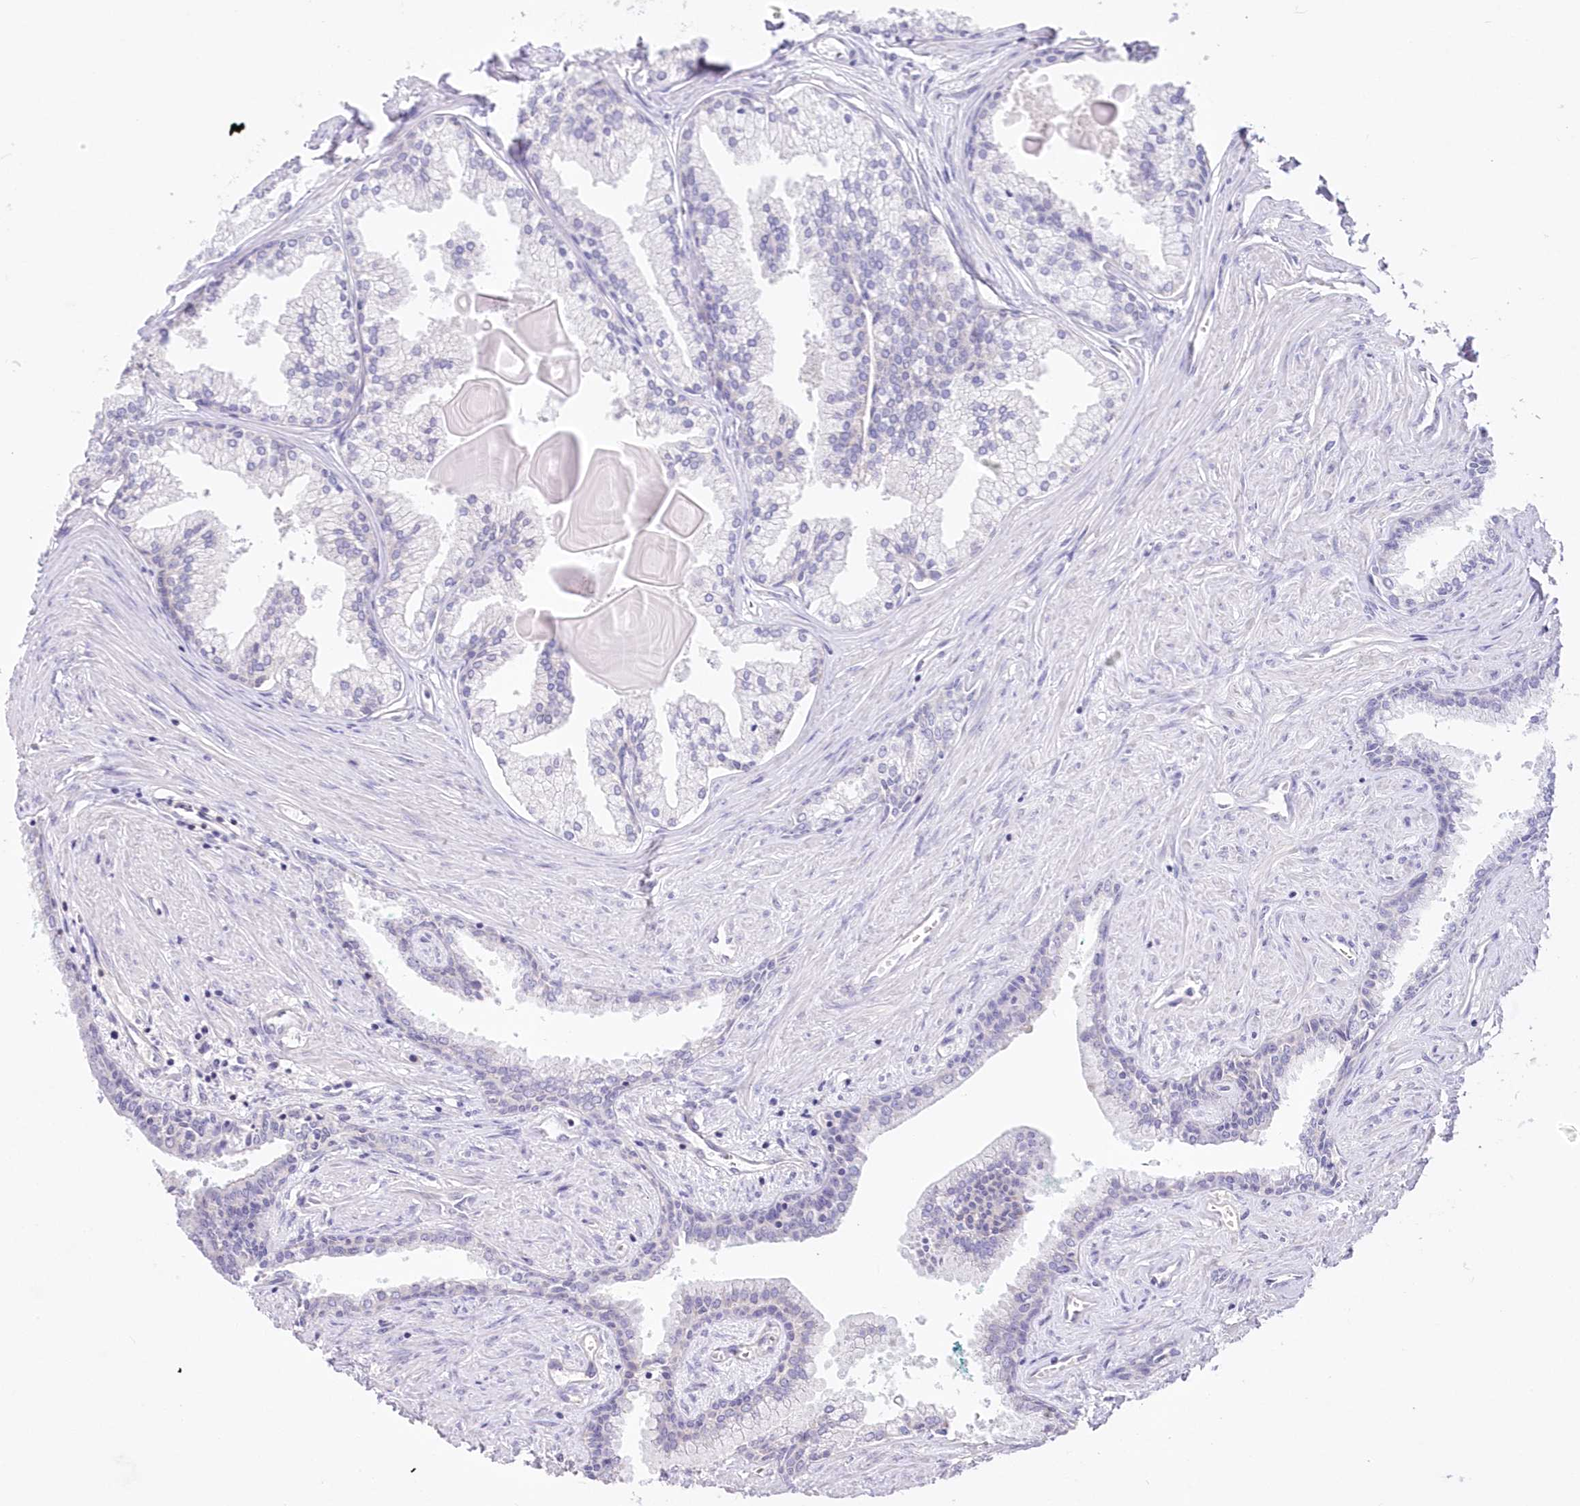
{"staining": {"intensity": "negative", "quantity": "none", "location": "none"}, "tissue": "prostate cancer", "cell_type": "Tumor cells", "image_type": "cancer", "snomed": [{"axis": "morphology", "description": "Adenocarcinoma, High grade"}, {"axis": "topography", "description": "Prostate"}], "caption": "Prostate adenocarcinoma (high-grade) stained for a protein using immunohistochemistry (IHC) demonstrates no expression tumor cells.", "gene": "STK17B", "patient": {"sex": "male", "age": 68}}